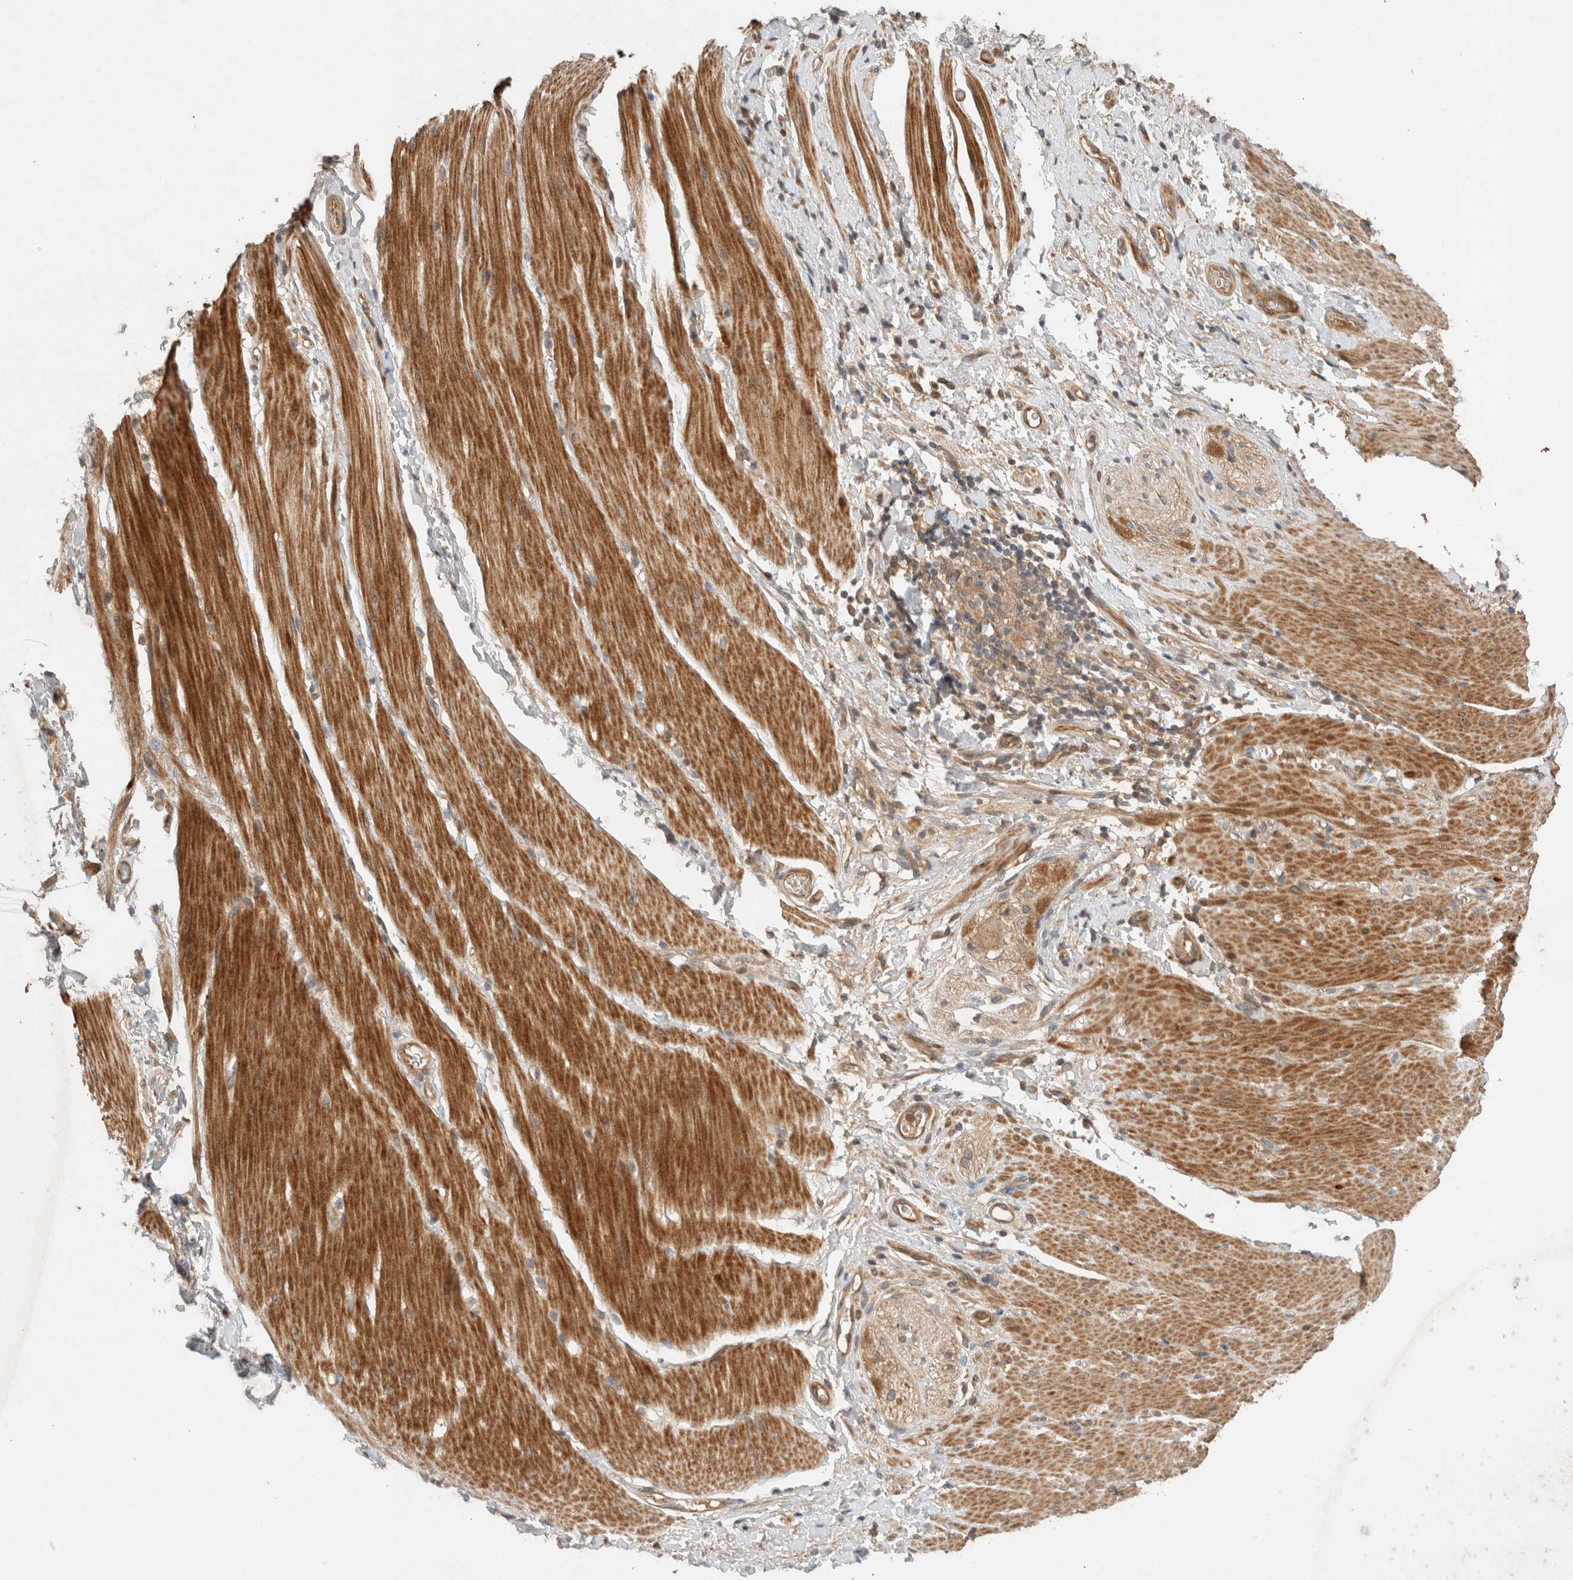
{"staining": {"intensity": "strong", "quantity": "25%-75%", "location": "cytoplasmic/membranous"}, "tissue": "smooth muscle", "cell_type": "Smooth muscle cells", "image_type": "normal", "snomed": [{"axis": "morphology", "description": "Normal tissue, NOS"}, {"axis": "topography", "description": "Smooth muscle"}, {"axis": "topography", "description": "Small intestine"}], "caption": "Smooth muscle stained with DAB (3,3'-diaminobenzidine) IHC exhibits high levels of strong cytoplasmic/membranous expression in about 25%-75% of smooth muscle cells.", "gene": "ARMC9", "patient": {"sex": "female", "age": 84}}